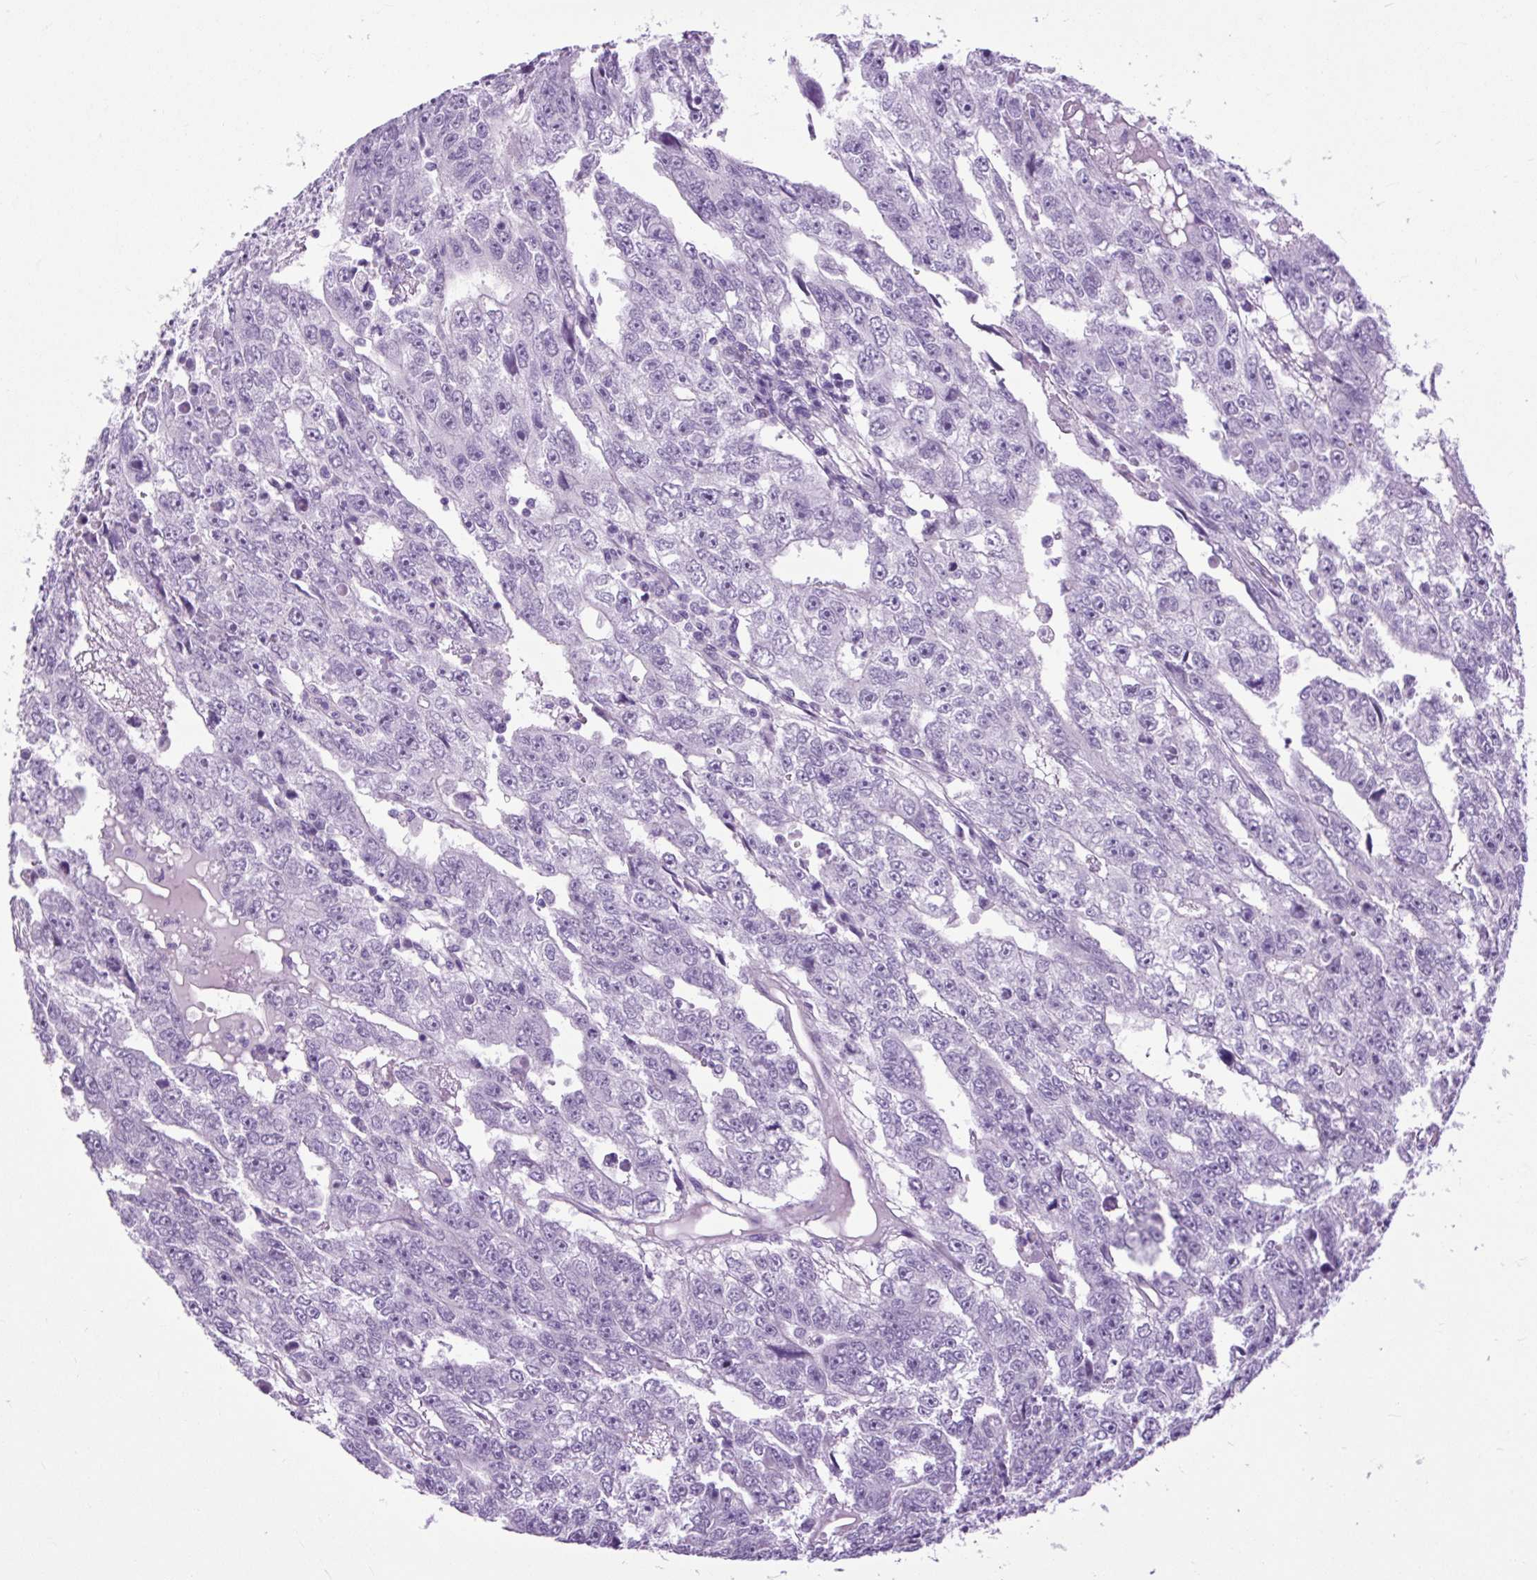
{"staining": {"intensity": "negative", "quantity": "none", "location": "none"}, "tissue": "testis cancer", "cell_type": "Tumor cells", "image_type": "cancer", "snomed": [{"axis": "morphology", "description": "Carcinoma, Embryonal, NOS"}, {"axis": "topography", "description": "Testis"}], "caption": "Immunohistochemistry micrograph of neoplastic tissue: human testis cancer stained with DAB (3,3'-diaminobenzidine) demonstrates no significant protein staining in tumor cells. Brightfield microscopy of immunohistochemistry stained with DAB (brown) and hematoxylin (blue), captured at high magnification.", "gene": "DPP6", "patient": {"sex": "male", "age": 20}}